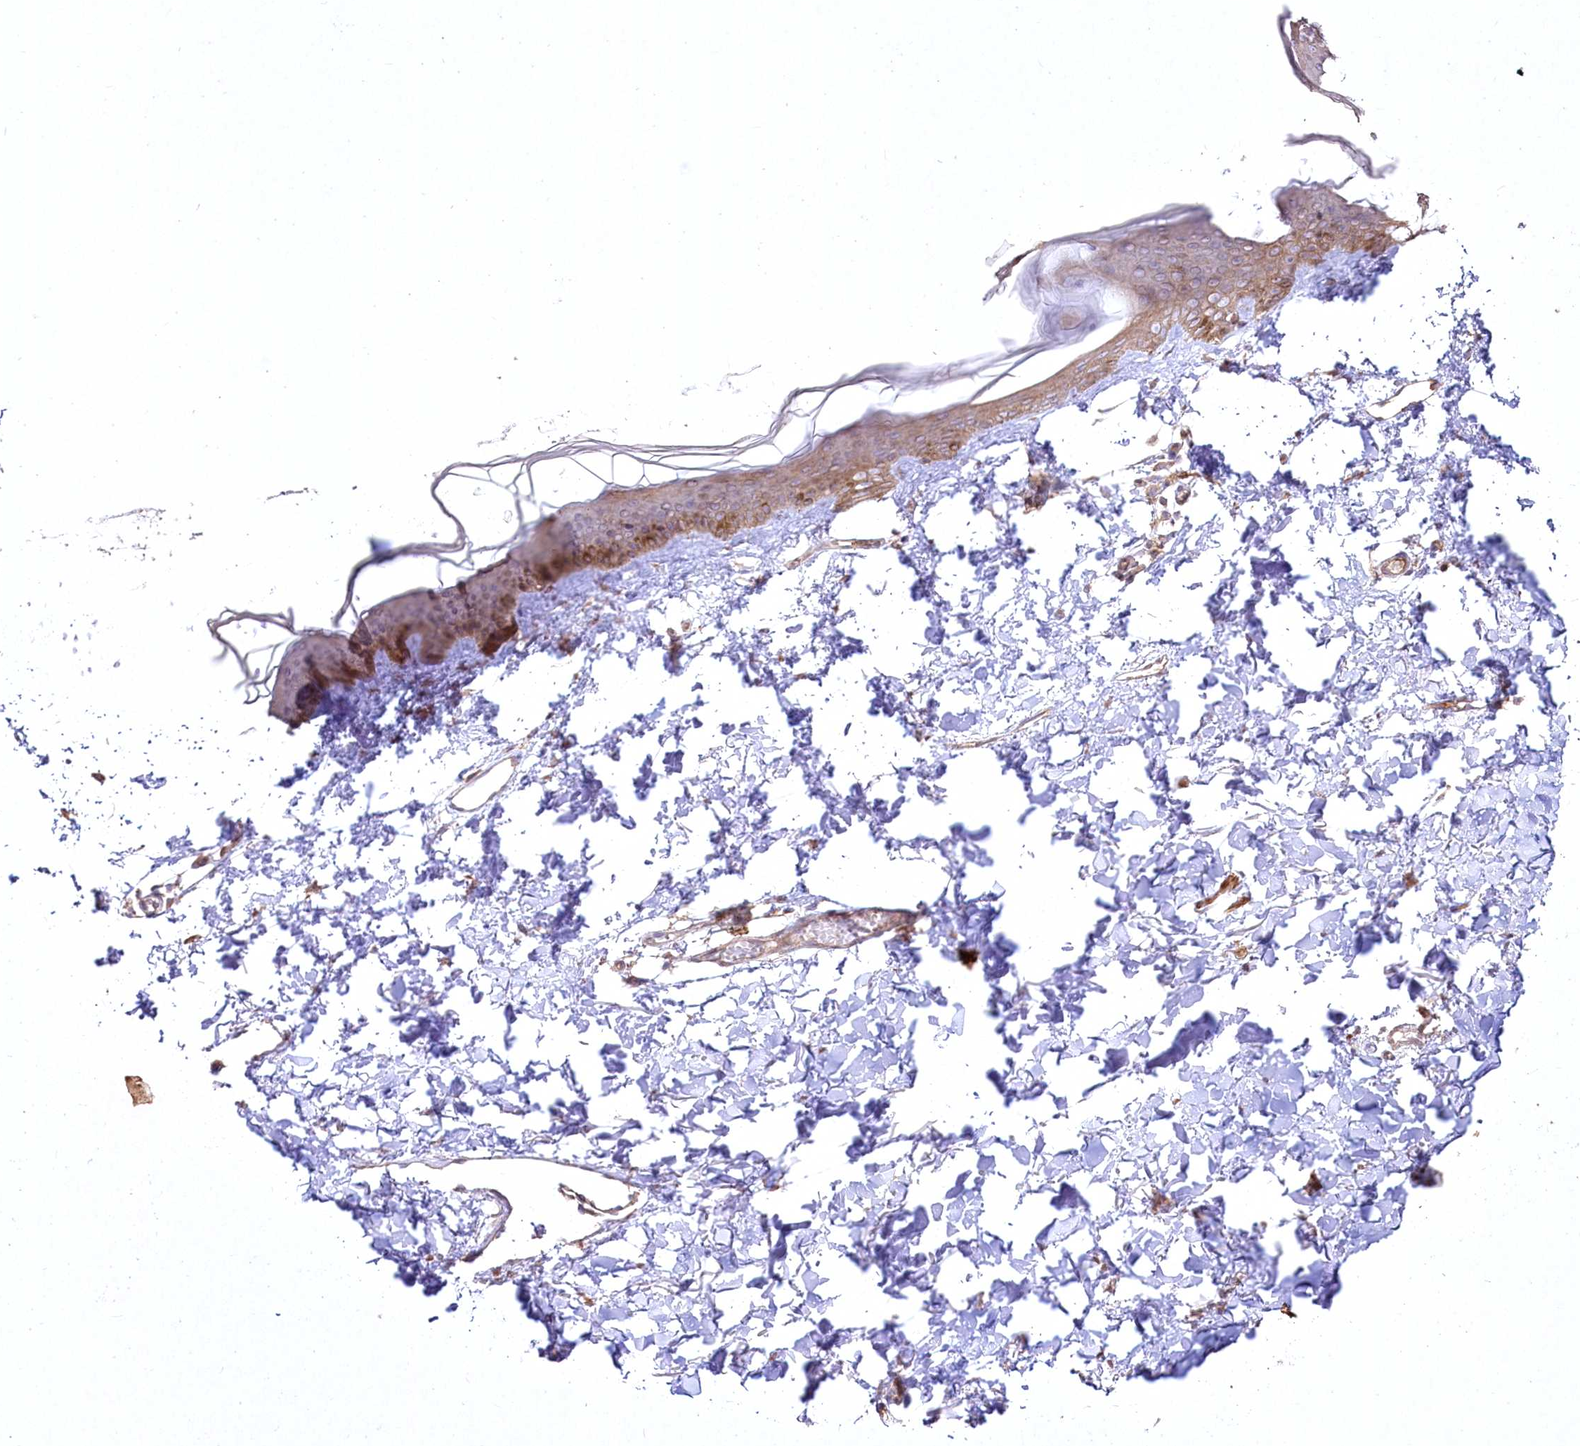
{"staining": {"intensity": "moderate", "quantity": ">75%", "location": "cytoplasmic/membranous"}, "tissue": "skin", "cell_type": "Fibroblasts", "image_type": "normal", "snomed": [{"axis": "morphology", "description": "Normal tissue, NOS"}, {"axis": "topography", "description": "Skin"}], "caption": "Normal skin displays moderate cytoplasmic/membranous staining in about >75% of fibroblasts, visualized by immunohistochemistry.", "gene": "SH3TC1", "patient": {"sex": "female", "age": 58}}